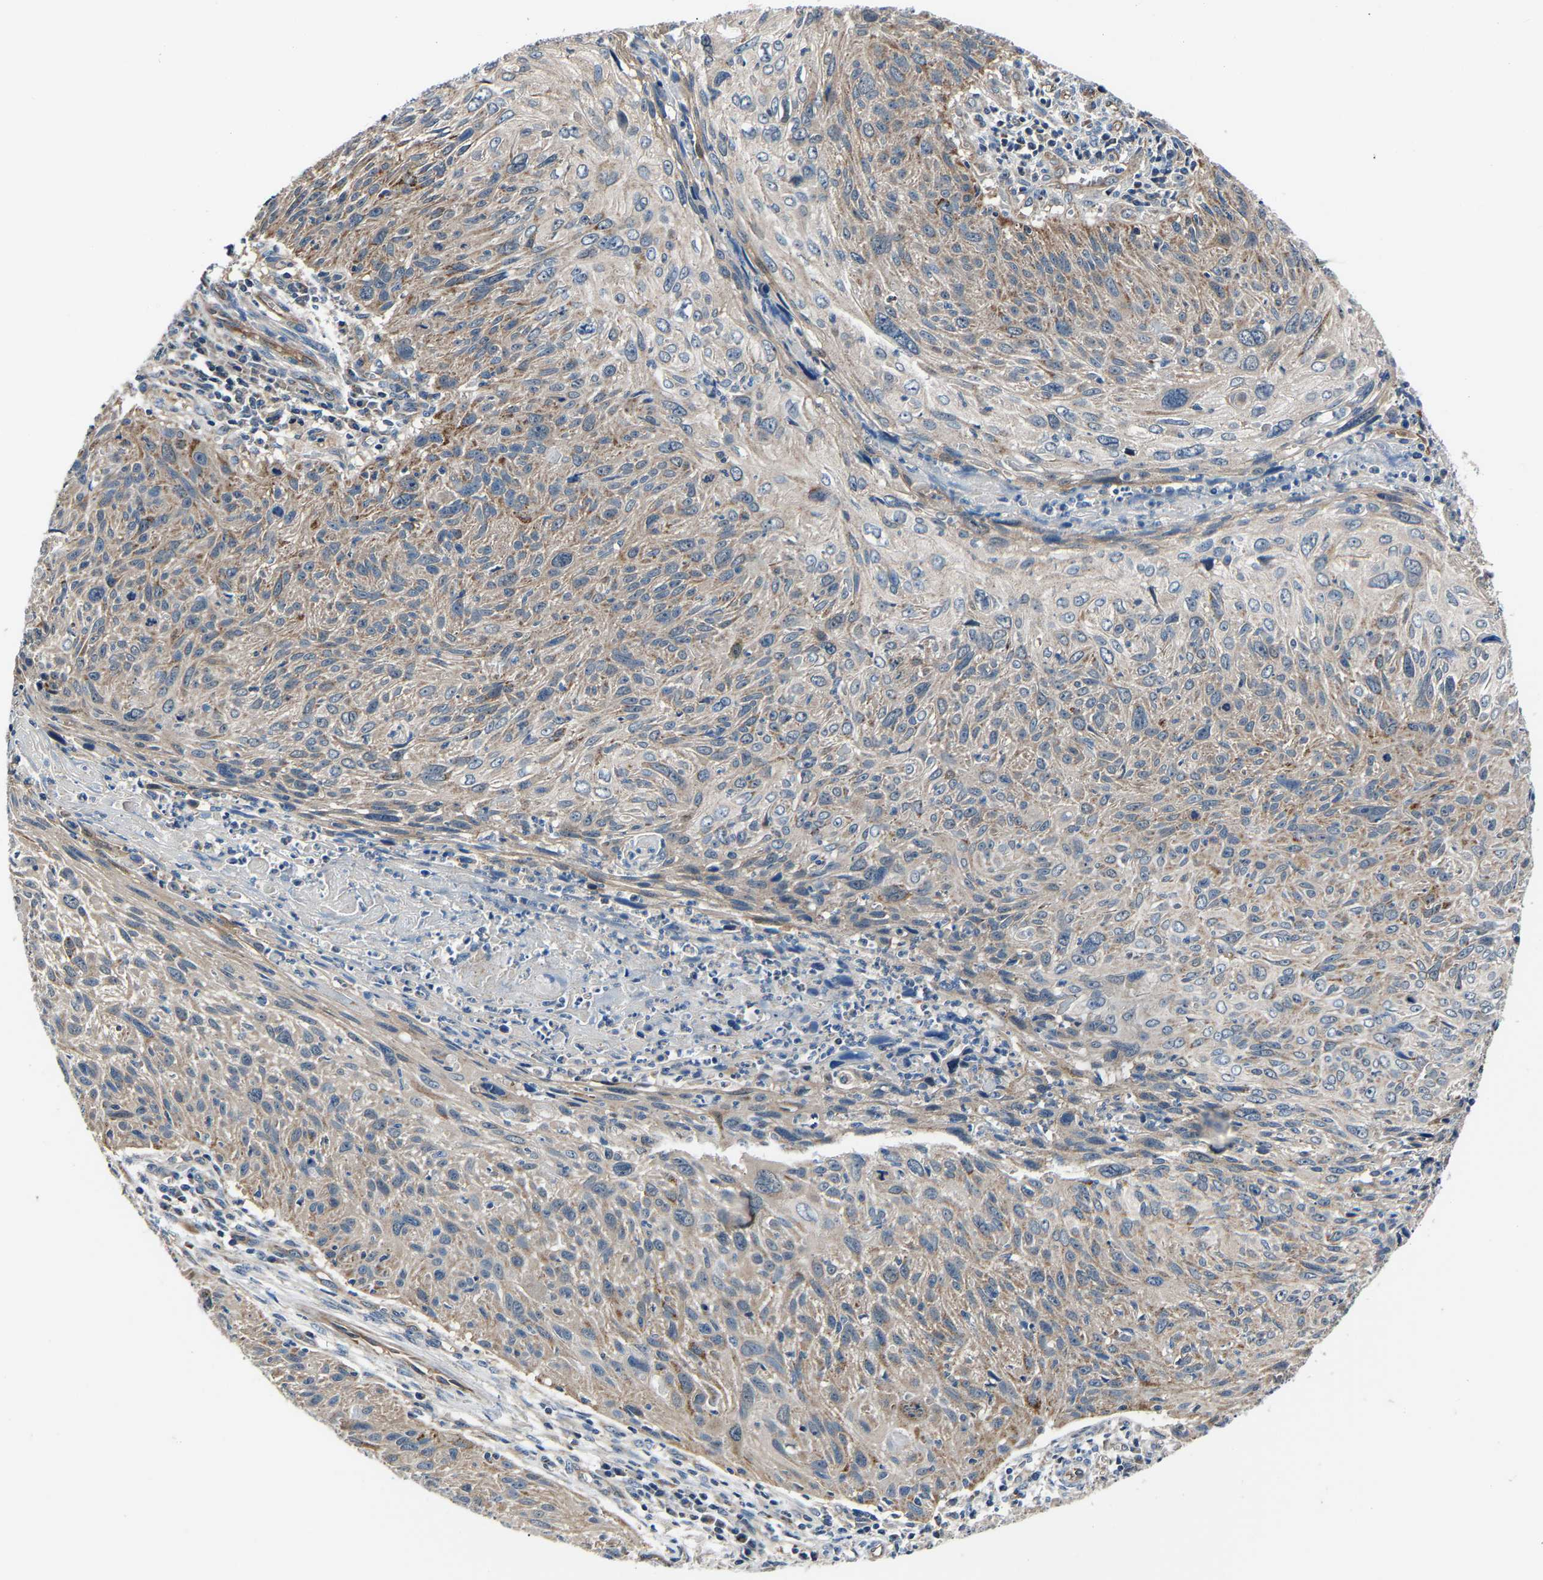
{"staining": {"intensity": "moderate", "quantity": "25%-75%", "location": "cytoplasmic/membranous"}, "tissue": "cervical cancer", "cell_type": "Tumor cells", "image_type": "cancer", "snomed": [{"axis": "morphology", "description": "Squamous cell carcinoma, NOS"}, {"axis": "topography", "description": "Cervix"}], "caption": "Tumor cells reveal medium levels of moderate cytoplasmic/membranous positivity in about 25%-75% of cells in squamous cell carcinoma (cervical). (IHC, brightfield microscopy, high magnification).", "gene": "GGCT", "patient": {"sex": "female", "age": 51}}